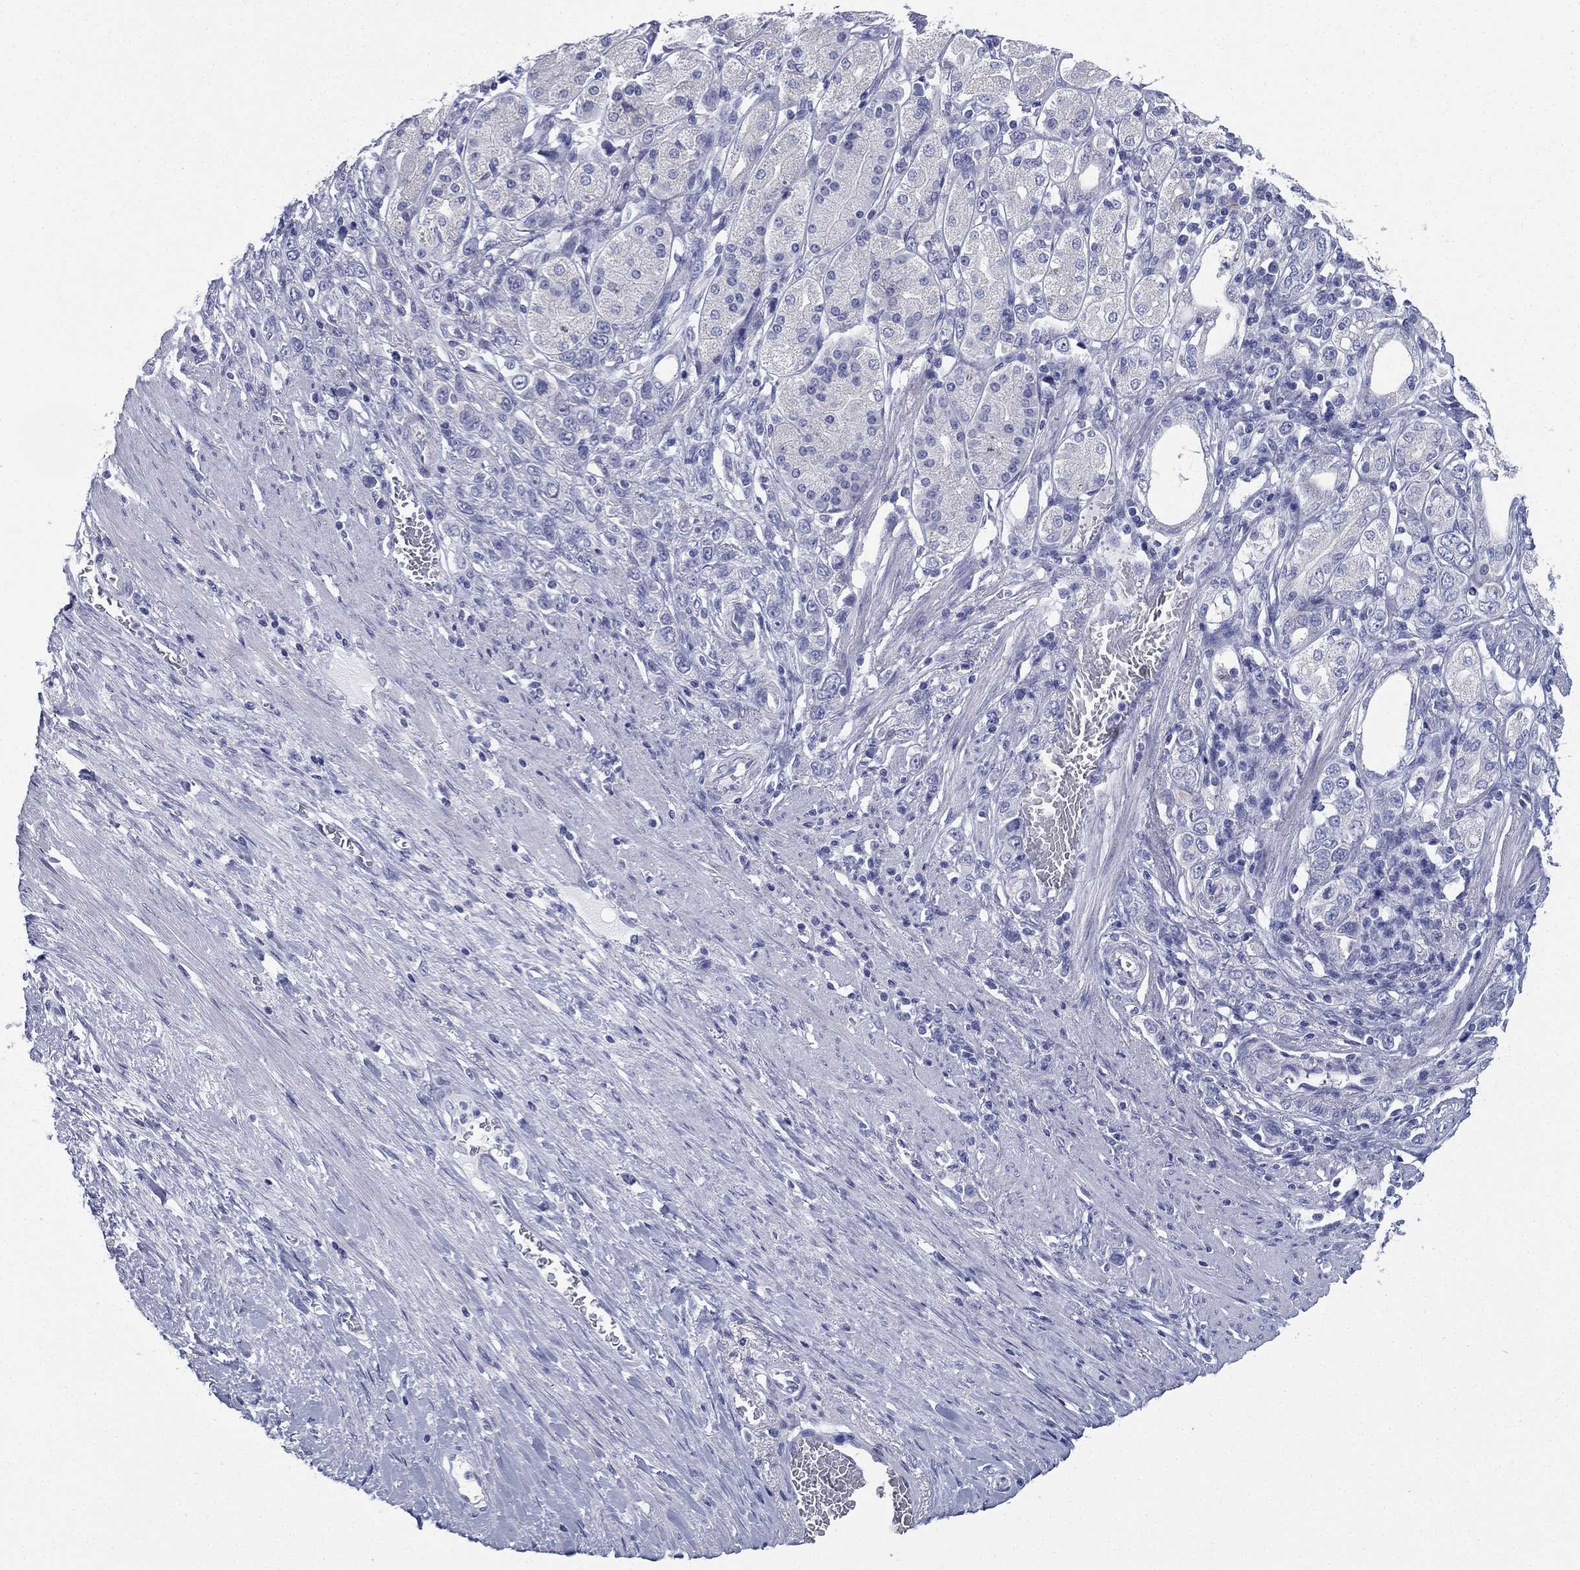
{"staining": {"intensity": "negative", "quantity": "none", "location": "none"}, "tissue": "stomach cancer", "cell_type": "Tumor cells", "image_type": "cancer", "snomed": [{"axis": "morphology", "description": "Normal tissue, NOS"}, {"axis": "morphology", "description": "Adenocarcinoma, NOS"}, {"axis": "morphology", "description": "Adenocarcinoma, High grade"}, {"axis": "topography", "description": "Stomach, upper"}, {"axis": "topography", "description": "Stomach"}], "caption": "An image of adenocarcinoma (stomach) stained for a protein displays no brown staining in tumor cells. (DAB IHC visualized using brightfield microscopy, high magnification).", "gene": "FCER2", "patient": {"sex": "female", "age": 65}}